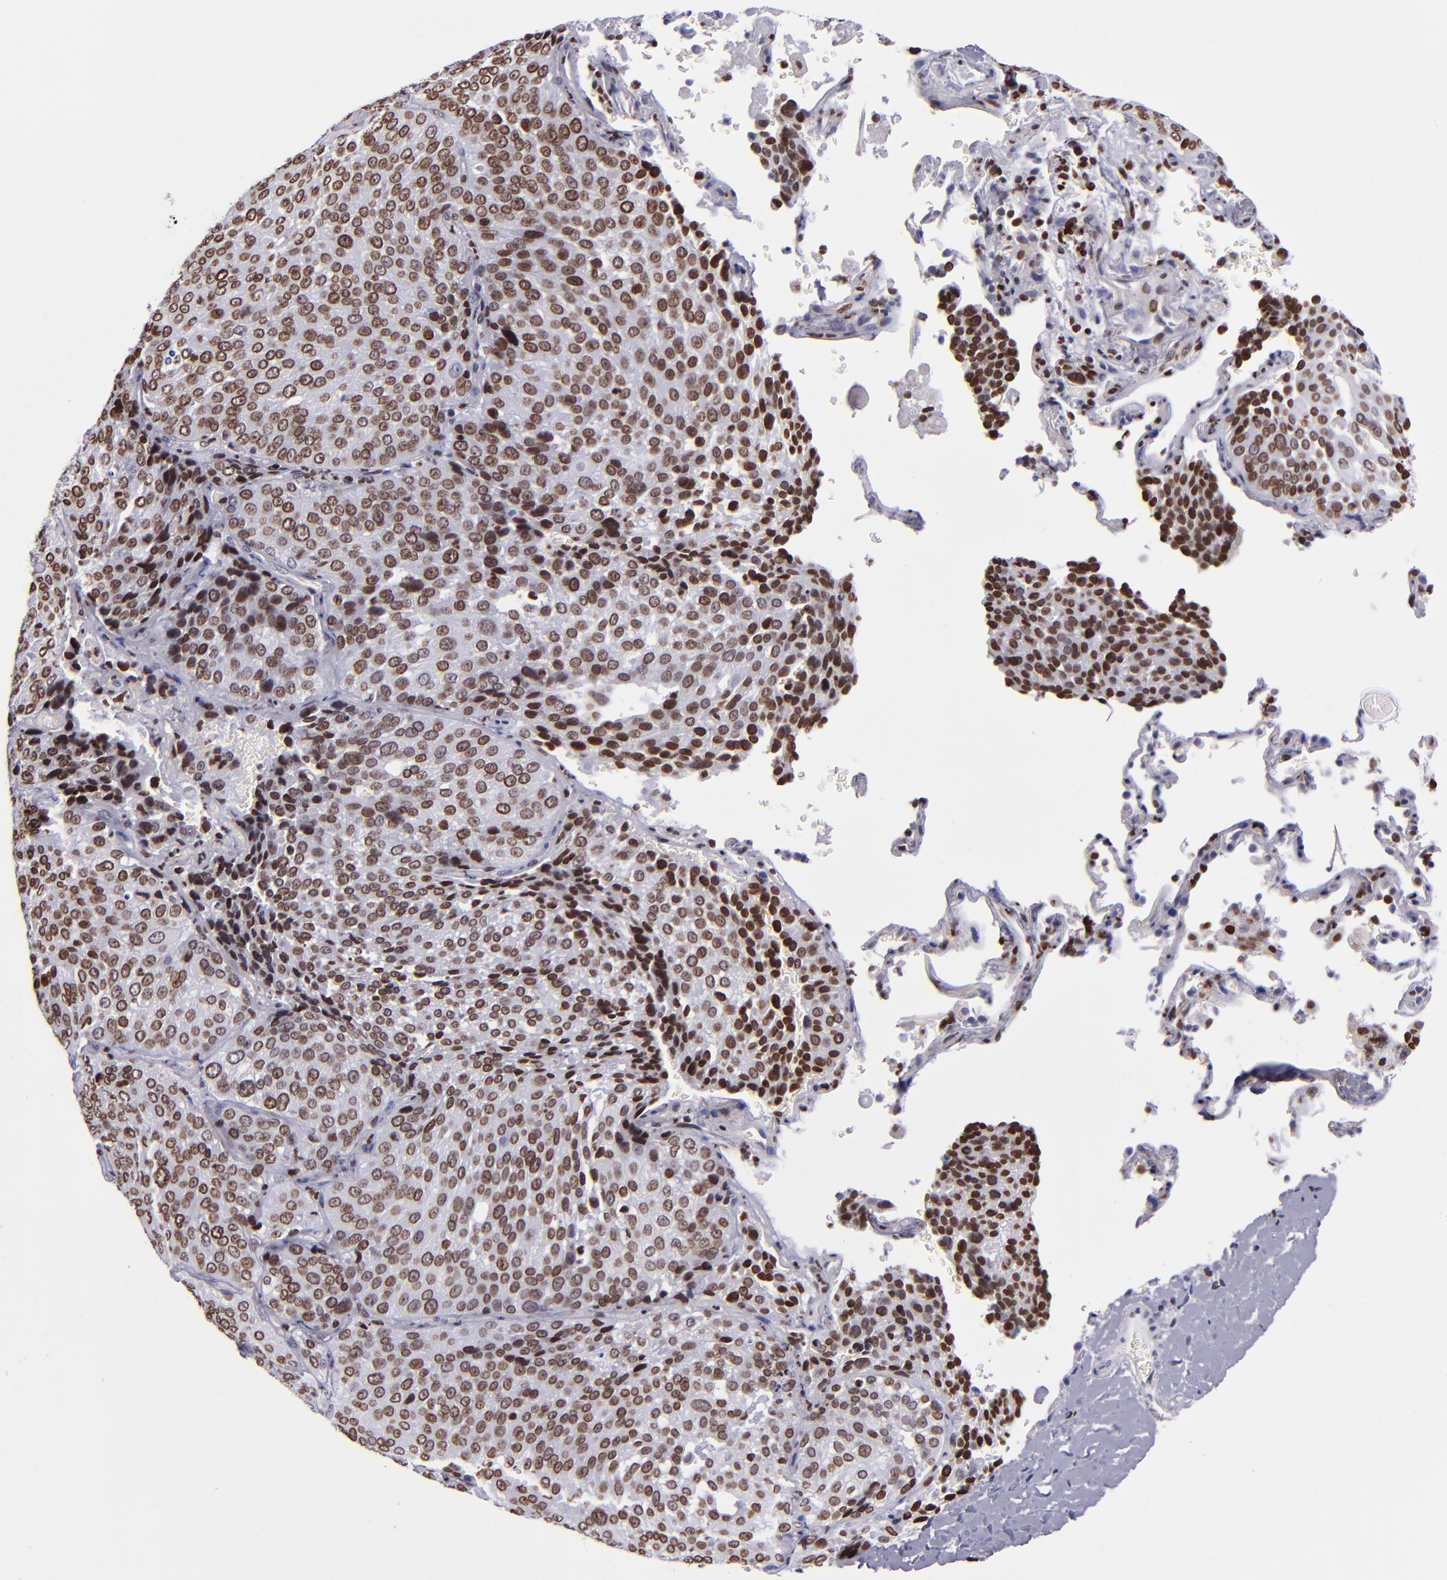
{"staining": {"intensity": "strong", "quantity": ">75%", "location": "nuclear"}, "tissue": "lung cancer", "cell_type": "Tumor cells", "image_type": "cancer", "snomed": [{"axis": "morphology", "description": "Squamous cell carcinoma, NOS"}, {"axis": "topography", "description": "Lung"}], "caption": "Lung cancer (squamous cell carcinoma) stained with immunohistochemistry (IHC) shows strong nuclear positivity in approximately >75% of tumor cells. The staining was performed using DAB (3,3'-diaminobenzidine) to visualize the protein expression in brown, while the nuclei were stained in blue with hematoxylin (Magnification: 20x).", "gene": "CDKL5", "patient": {"sex": "male", "age": 54}}